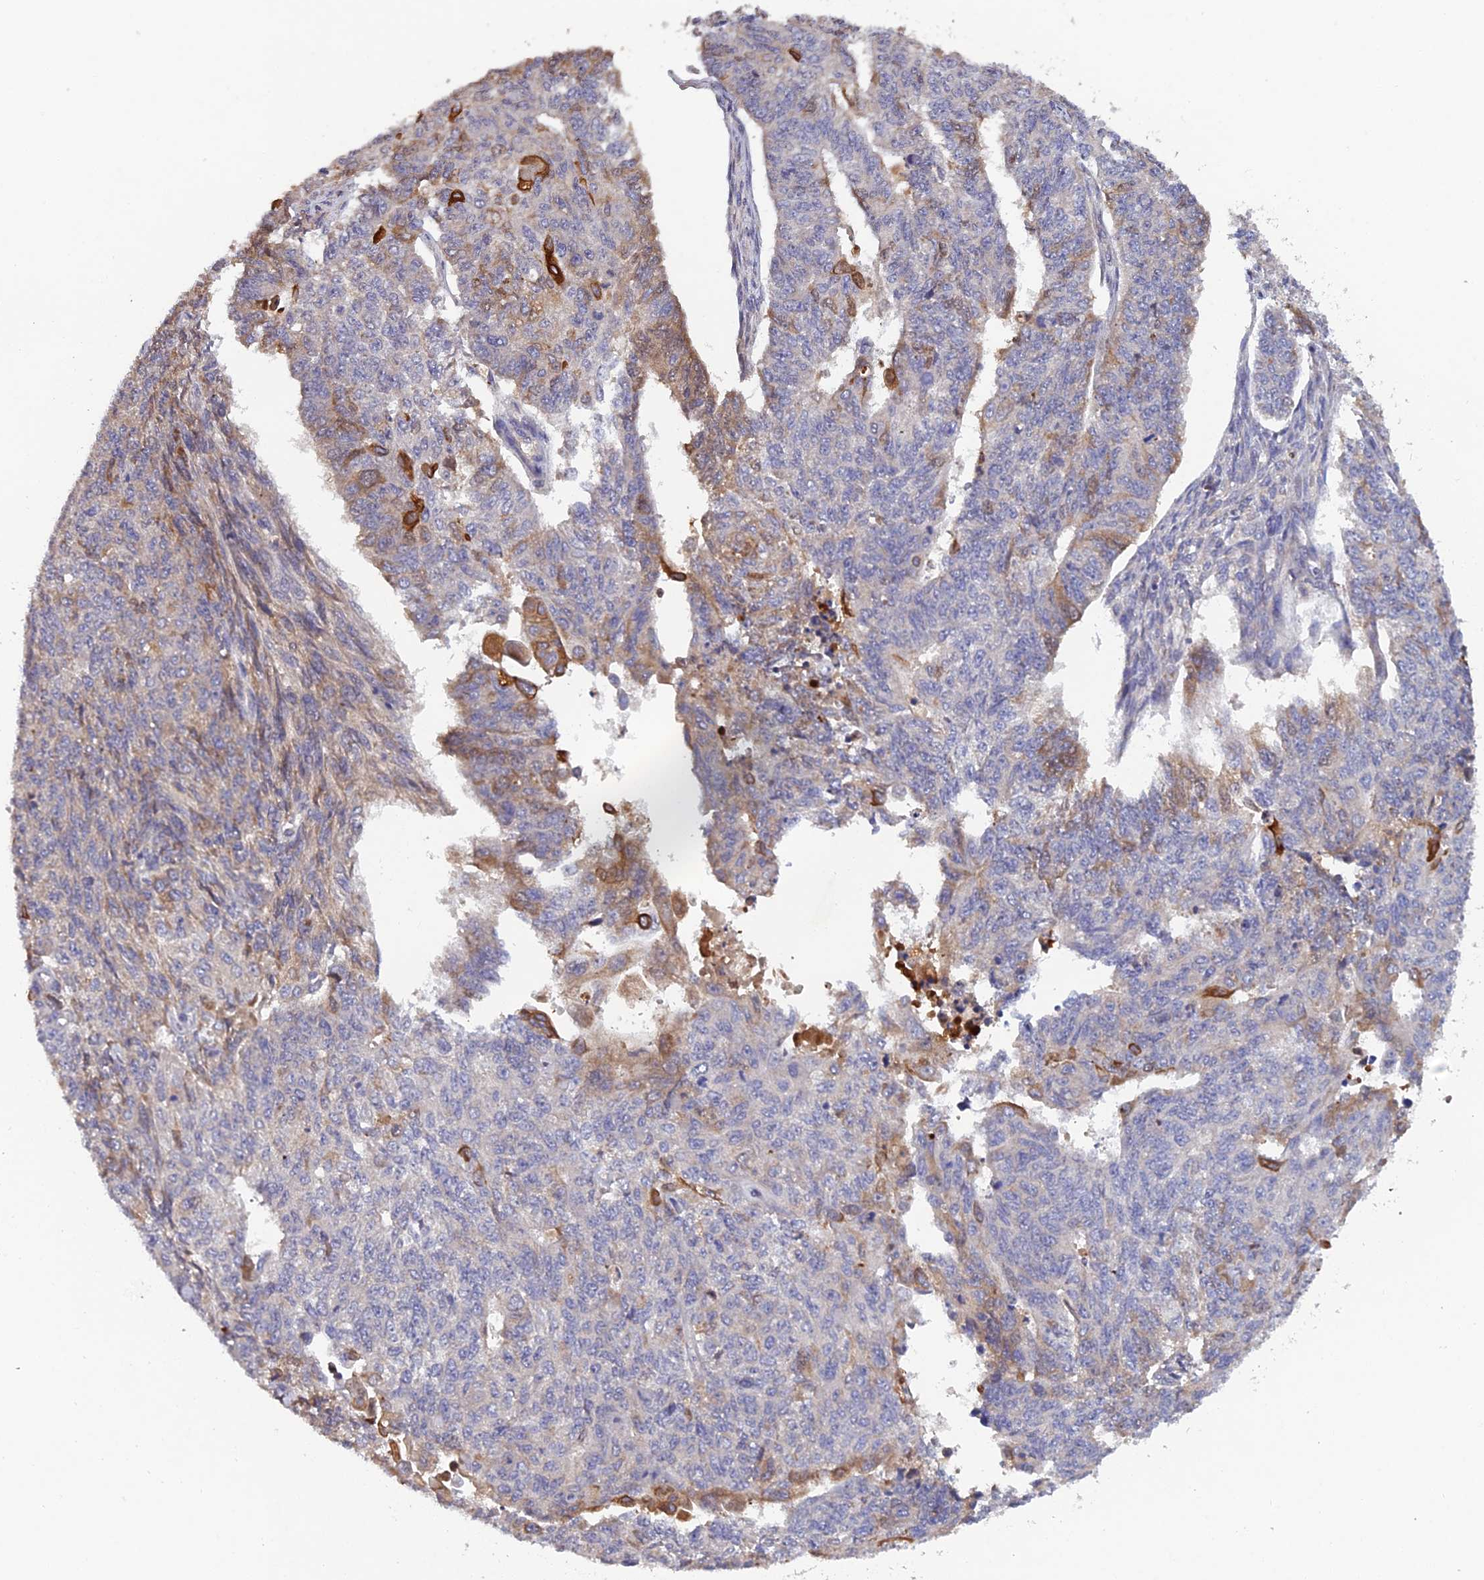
{"staining": {"intensity": "weak", "quantity": "<25%", "location": "cytoplasmic/membranous"}, "tissue": "endometrial cancer", "cell_type": "Tumor cells", "image_type": "cancer", "snomed": [{"axis": "morphology", "description": "Adenocarcinoma, NOS"}, {"axis": "topography", "description": "Endometrium"}], "caption": "The image reveals no significant positivity in tumor cells of endometrial cancer (adenocarcinoma). (DAB IHC visualized using brightfield microscopy, high magnification).", "gene": "SLC39A13", "patient": {"sex": "female", "age": 32}}